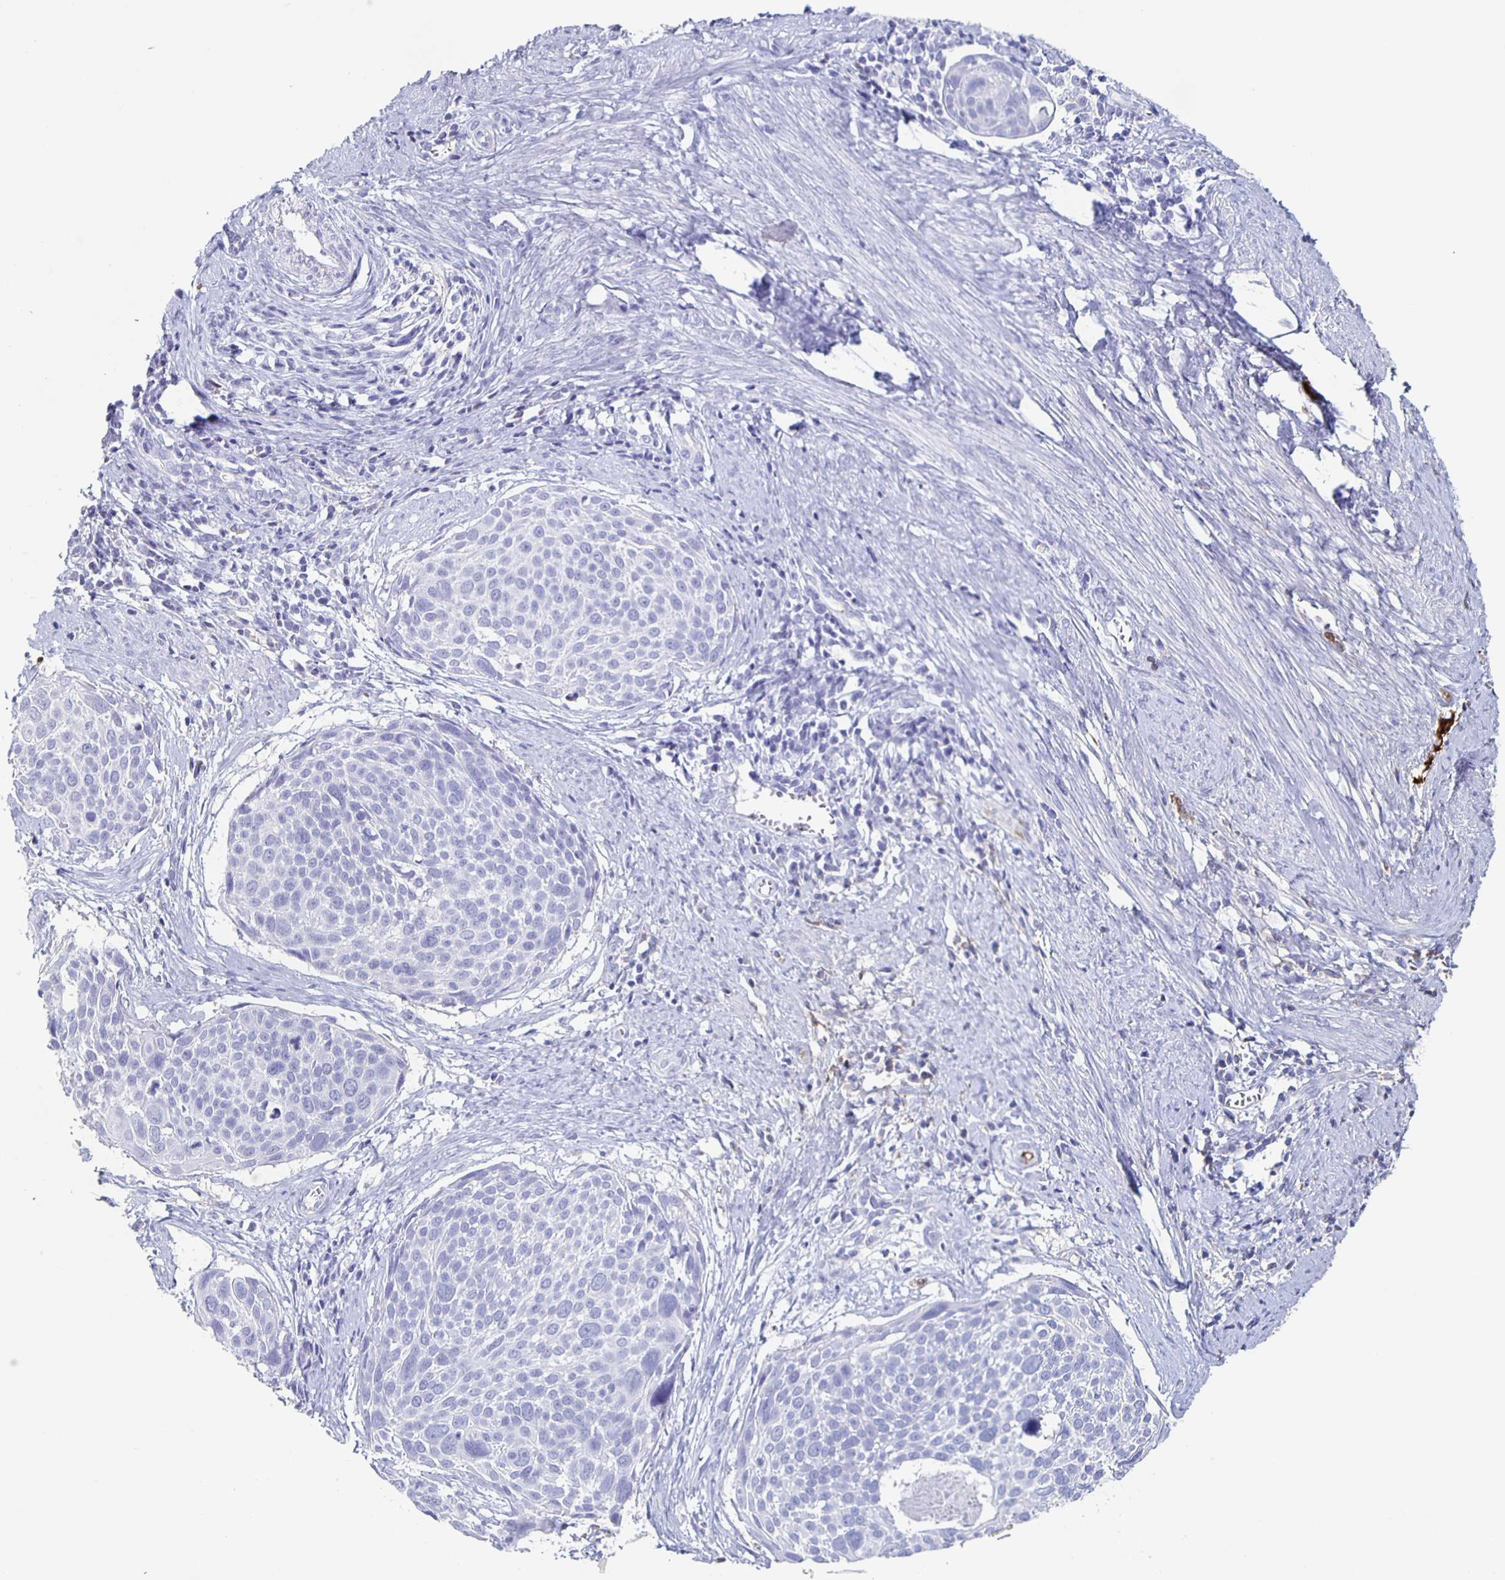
{"staining": {"intensity": "negative", "quantity": "none", "location": "none"}, "tissue": "cervical cancer", "cell_type": "Tumor cells", "image_type": "cancer", "snomed": [{"axis": "morphology", "description": "Squamous cell carcinoma, NOS"}, {"axis": "topography", "description": "Cervix"}], "caption": "This is an immunohistochemistry micrograph of human cervical squamous cell carcinoma. There is no positivity in tumor cells.", "gene": "FGA", "patient": {"sex": "female", "age": 39}}